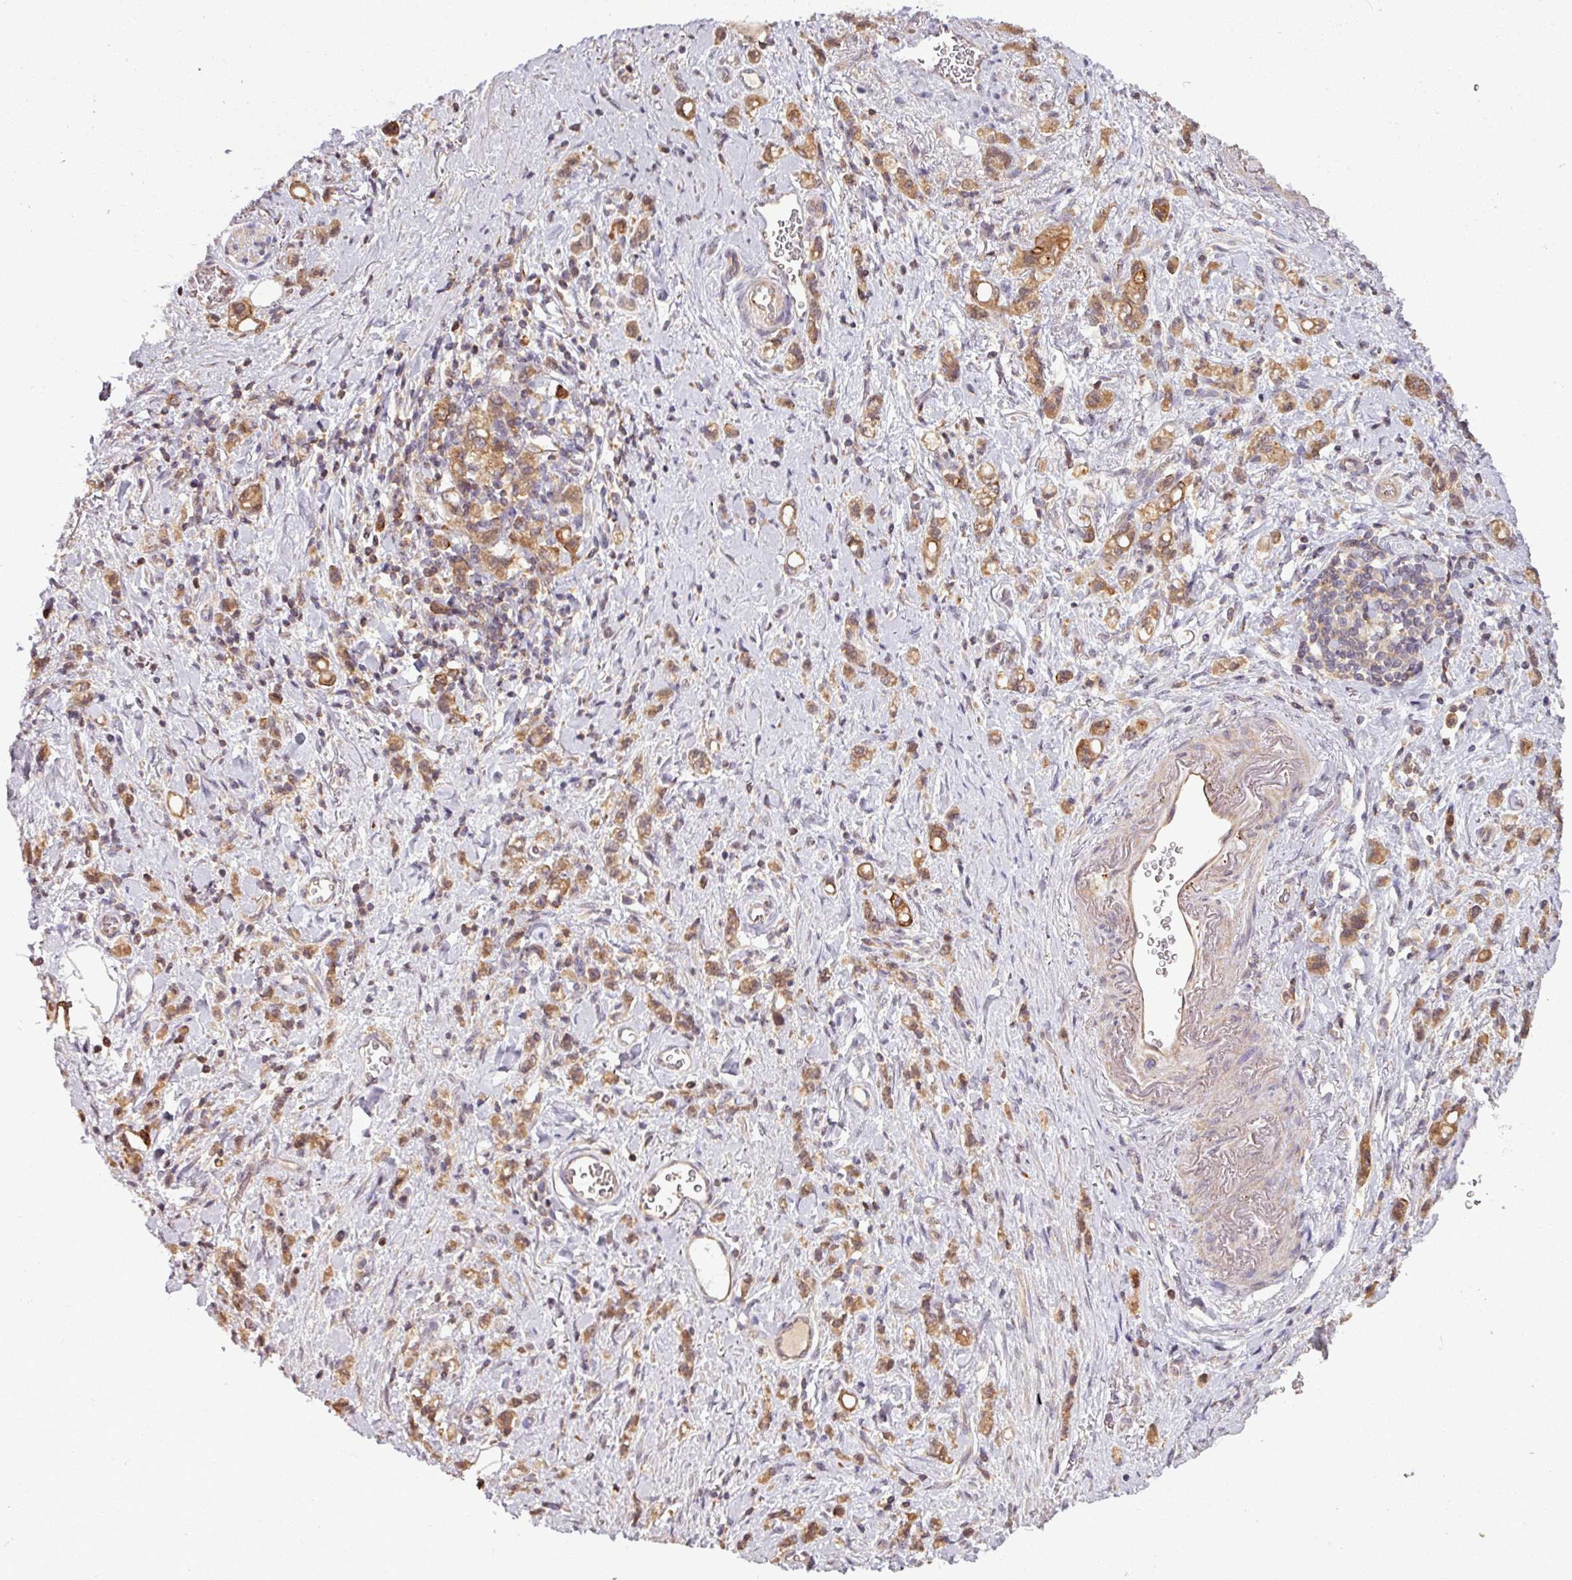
{"staining": {"intensity": "moderate", "quantity": ">75%", "location": "cytoplasmic/membranous"}, "tissue": "stomach cancer", "cell_type": "Tumor cells", "image_type": "cancer", "snomed": [{"axis": "morphology", "description": "Adenocarcinoma, NOS"}, {"axis": "topography", "description": "Stomach"}], "caption": "Stomach cancer (adenocarcinoma) stained for a protein (brown) shows moderate cytoplasmic/membranous positive staining in about >75% of tumor cells.", "gene": "TUSC3", "patient": {"sex": "male", "age": 77}}